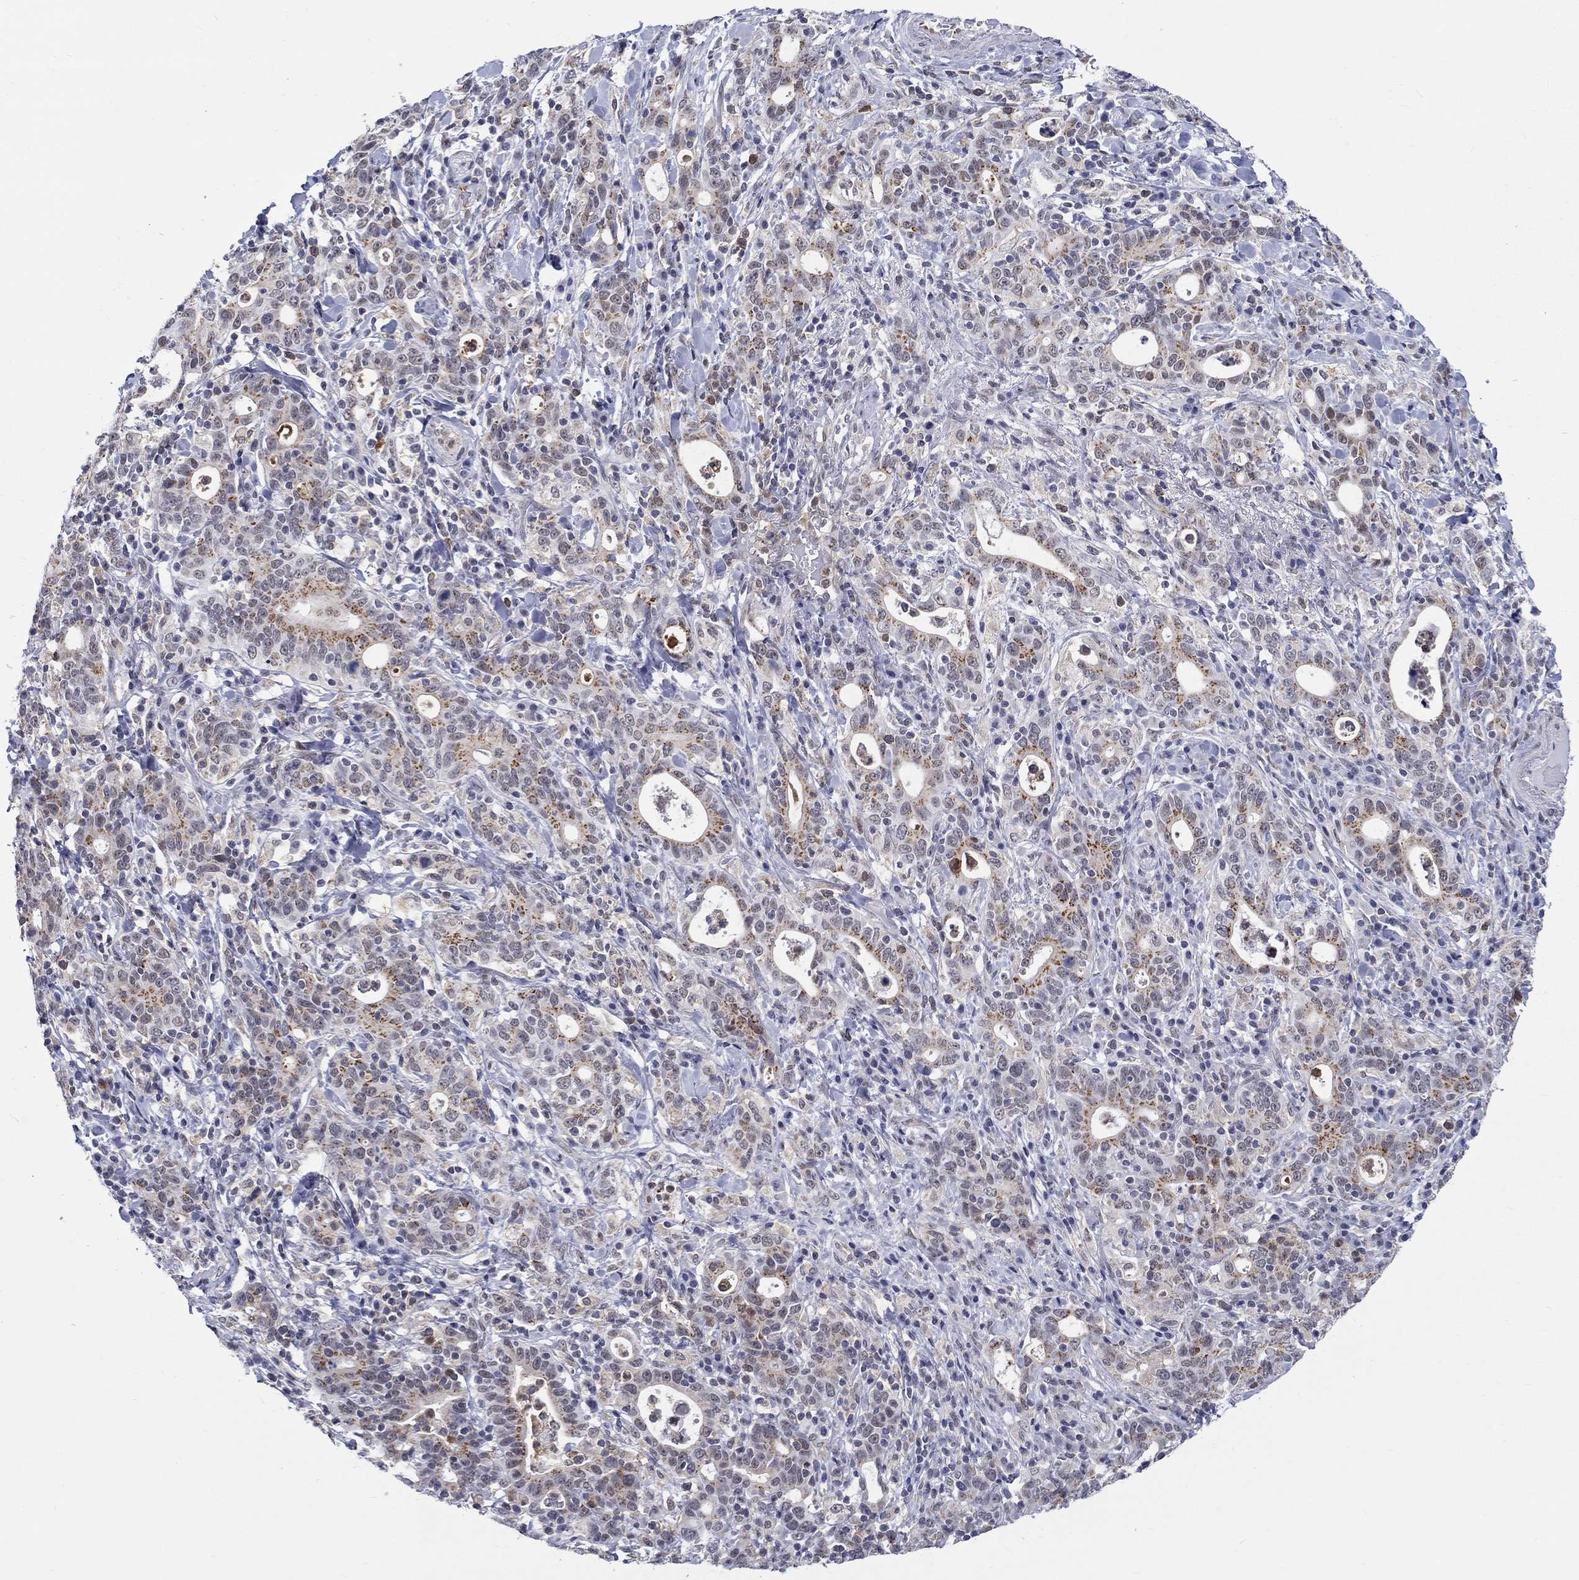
{"staining": {"intensity": "strong", "quantity": "25%-75%", "location": "cytoplasmic/membranous"}, "tissue": "stomach cancer", "cell_type": "Tumor cells", "image_type": "cancer", "snomed": [{"axis": "morphology", "description": "Adenocarcinoma, NOS"}, {"axis": "topography", "description": "Stomach"}], "caption": "A brown stain labels strong cytoplasmic/membranous expression of a protein in human stomach adenocarcinoma tumor cells.", "gene": "ST6GALNAC1", "patient": {"sex": "male", "age": 79}}